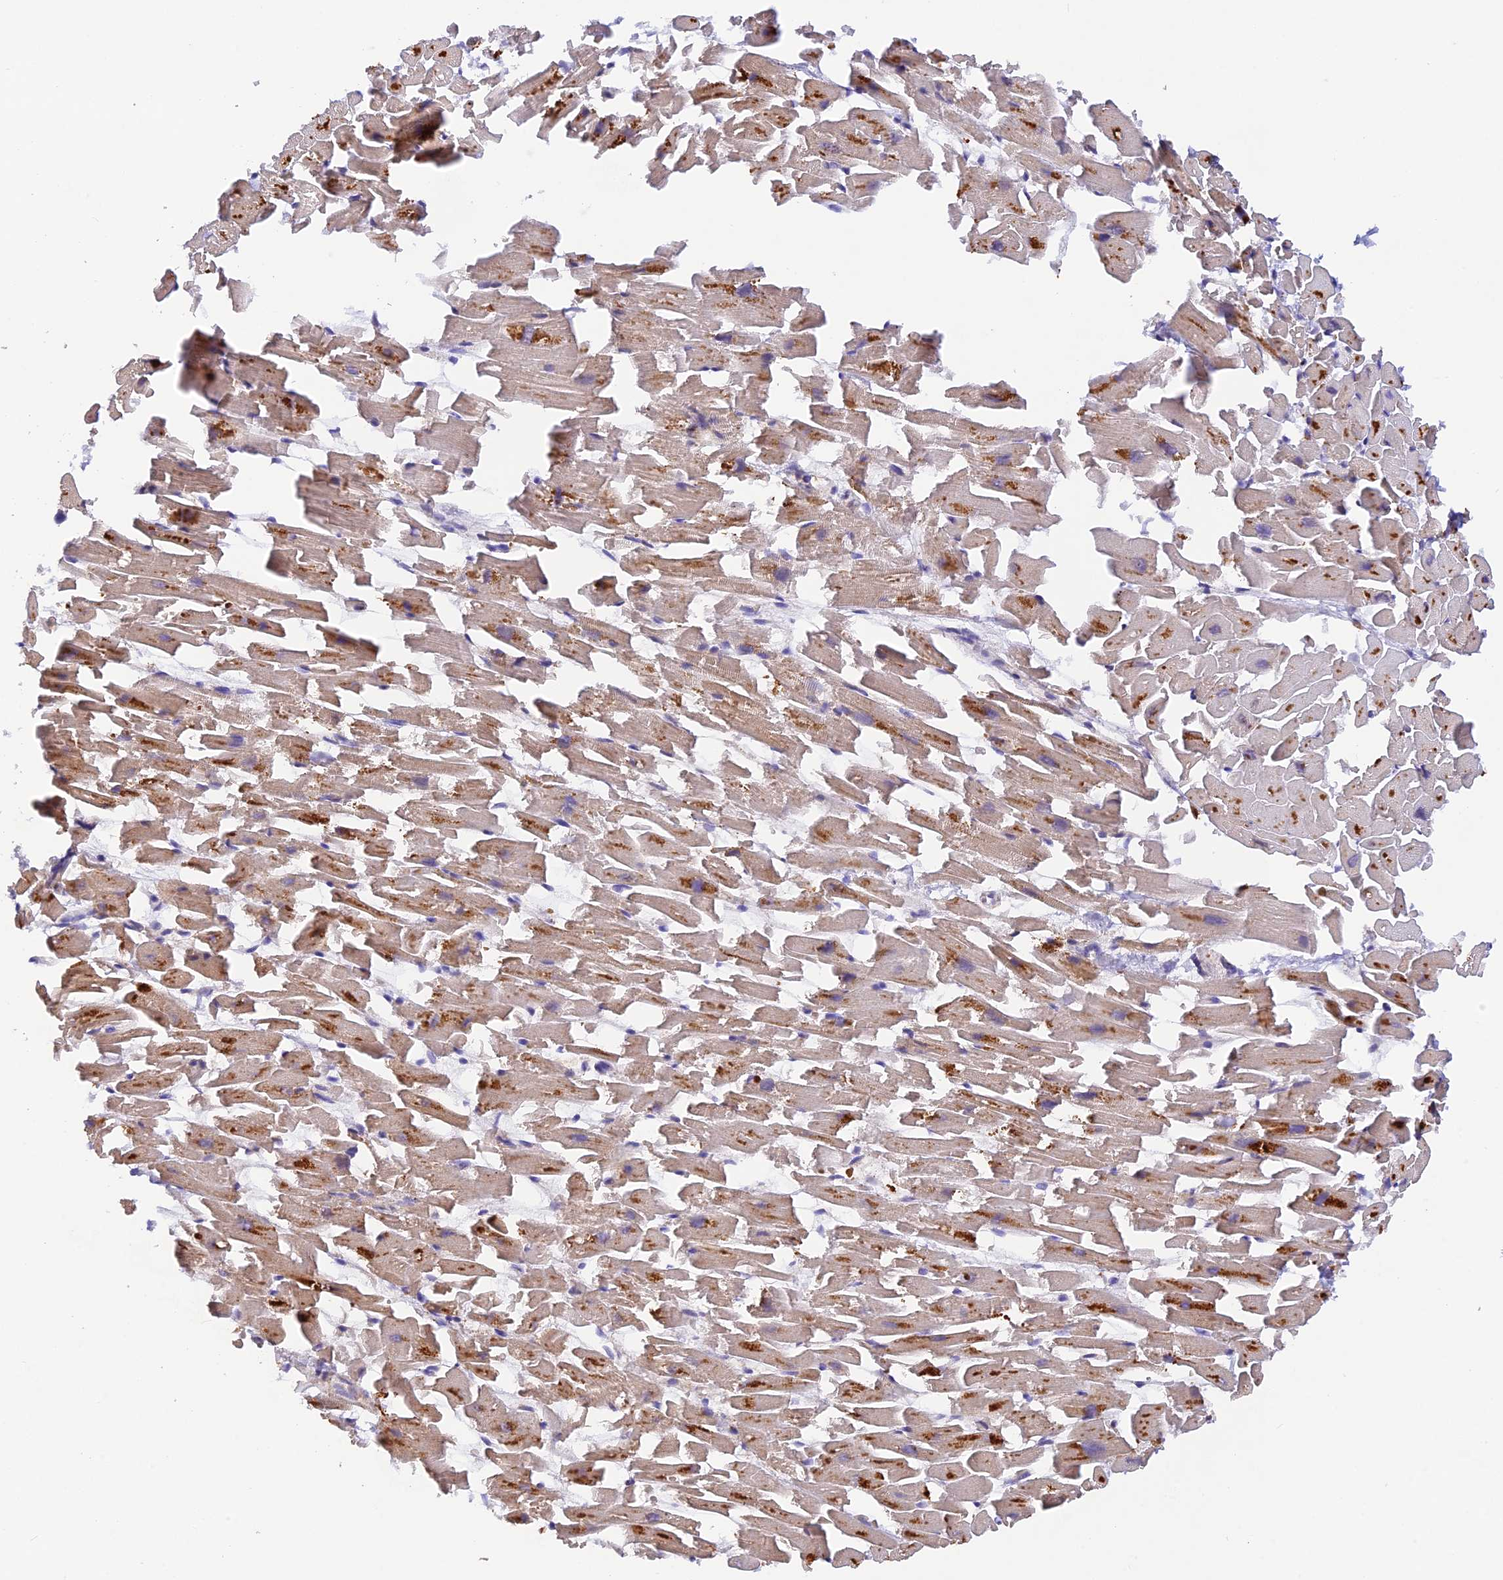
{"staining": {"intensity": "moderate", "quantity": ">75%", "location": "cytoplasmic/membranous"}, "tissue": "heart muscle", "cell_type": "Cardiomyocytes", "image_type": "normal", "snomed": [{"axis": "morphology", "description": "Normal tissue, NOS"}, {"axis": "topography", "description": "Heart"}], "caption": "Heart muscle stained with DAB (3,3'-diaminobenzidine) immunohistochemistry (IHC) displays medium levels of moderate cytoplasmic/membranous staining in about >75% of cardiomyocytes.", "gene": "WDFY4", "patient": {"sex": "female", "age": 64}}